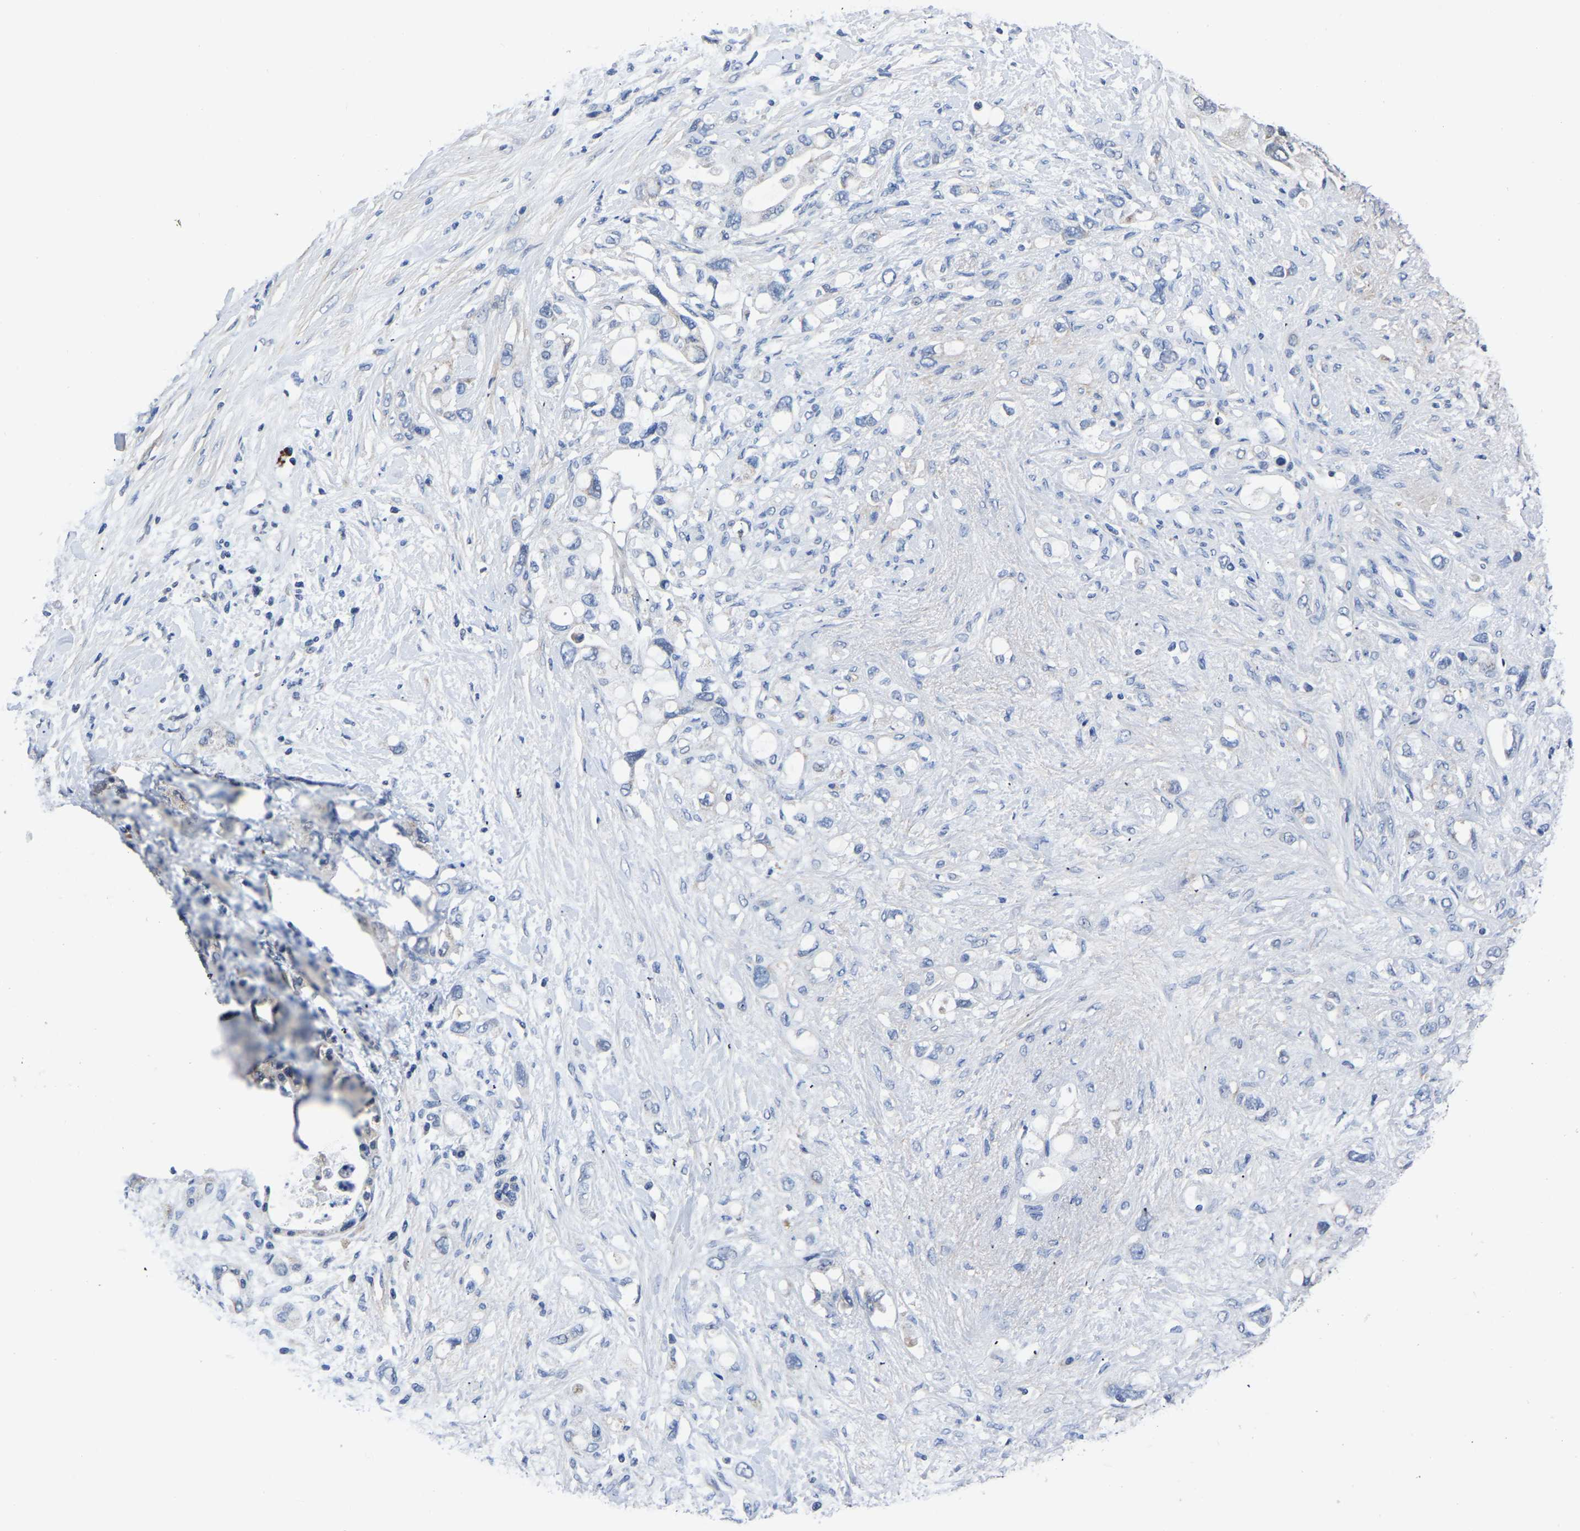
{"staining": {"intensity": "negative", "quantity": "none", "location": "none"}, "tissue": "pancreatic cancer", "cell_type": "Tumor cells", "image_type": "cancer", "snomed": [{"axis": "morphology", "description": "Adenocarcinoma, NOS"}, {"axis": "topography", "description": "Pancreas"}], "caption": "Tumor cells show no significant protein staining in adenocarcinoma (pancreatic).", "gene": "FGD5", "patient": {"sex": "female", "age": 56}}